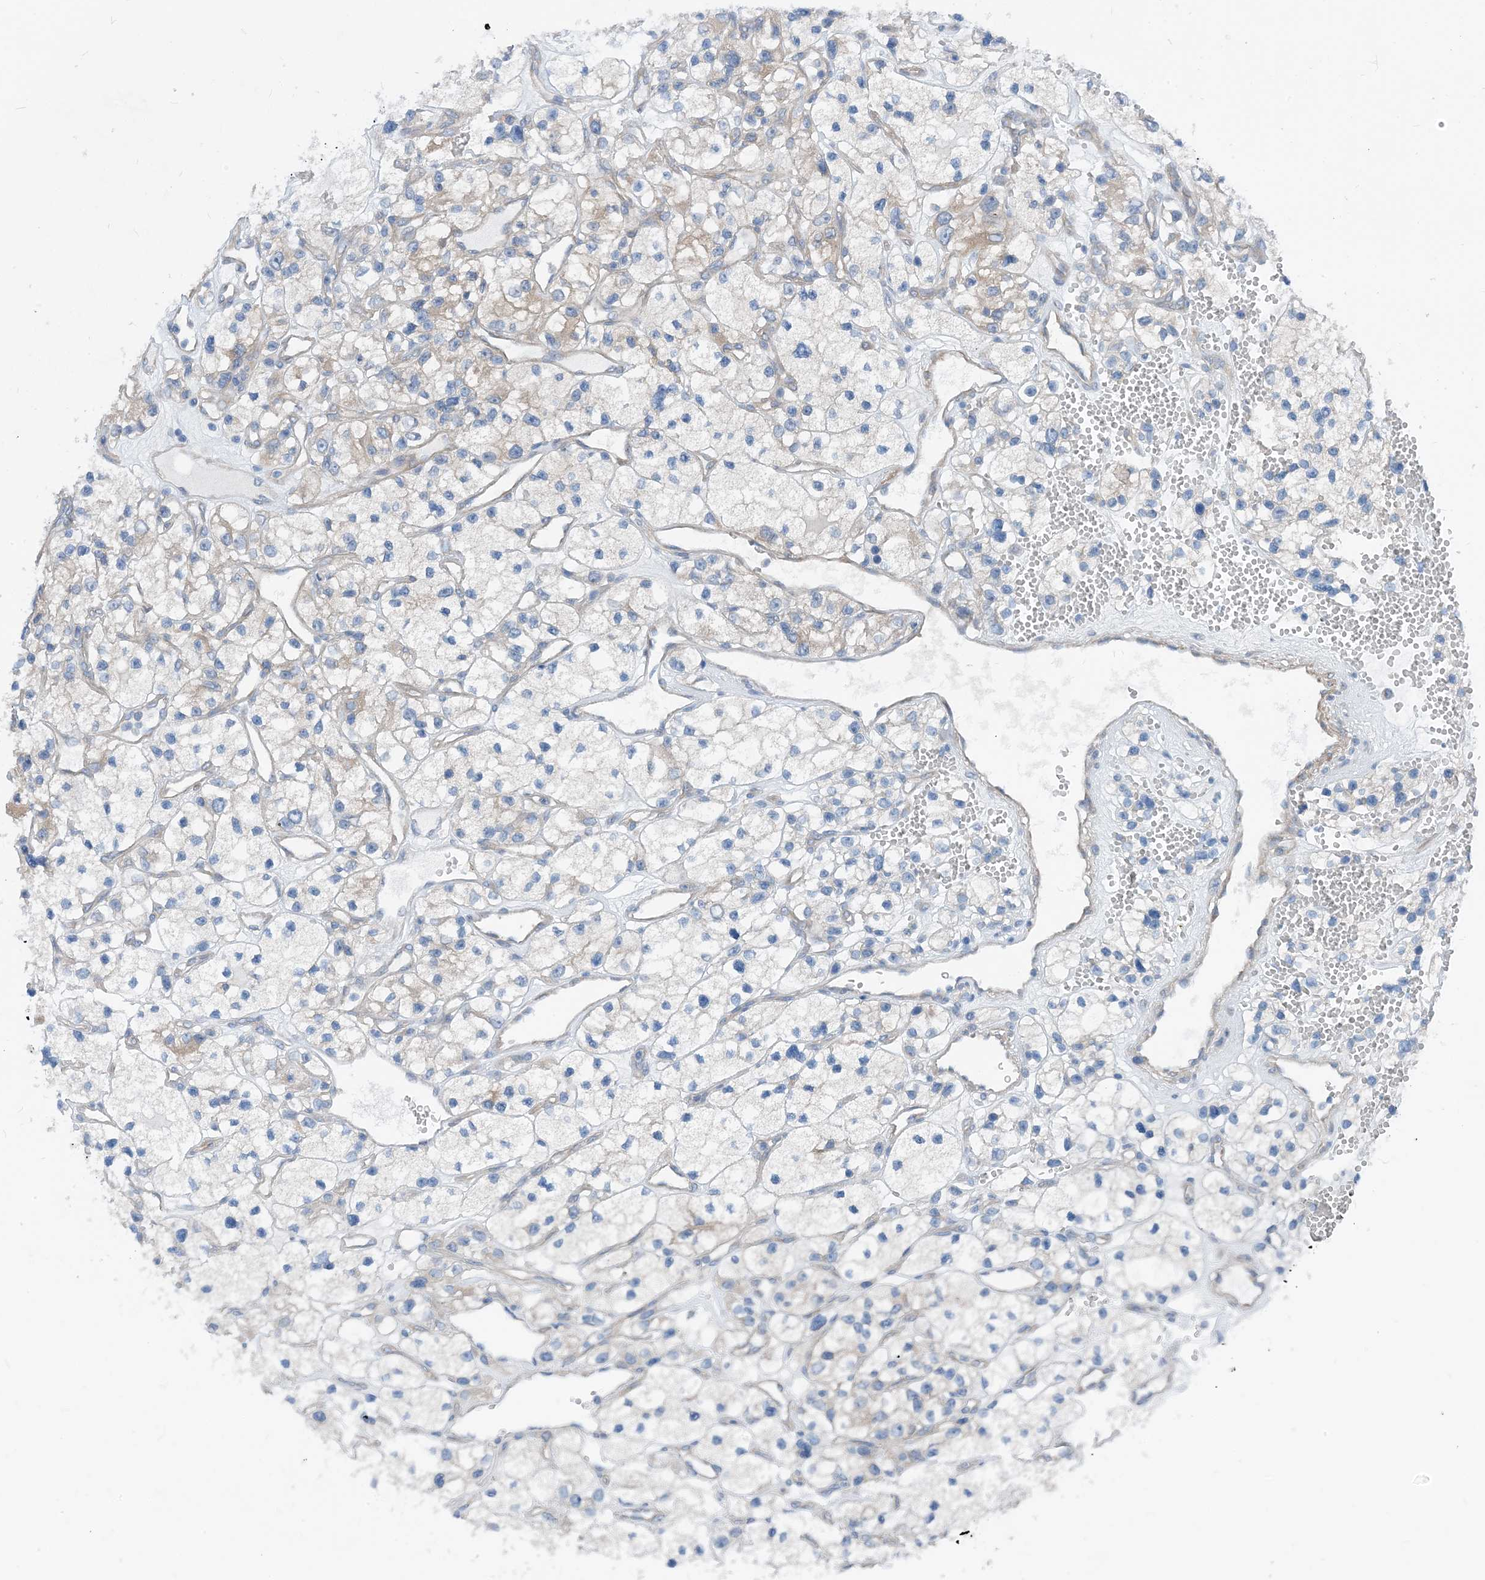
{"staining": {"intensity": "negative", "quantity": "none", "location": "none"}, "tissue": "renal cancer", "cell_type": "Tumor cells", "image_type": "cancer", "snomed": [{"axis": "morphology", "description": "Adenocarcinoma, NOS"}, {"axis": "topography", "description": "Kidney"}], "caption": "Immunohistochemistry photomicrograph of neoplastic tissue: renal adenocarcinoma stained with DAB (3,3'-diaminobenzidine) shows no significant protein expression in tumor cells.", "gene": "PLEKHA3", "patient": {"sex": "female", "age": 57}}